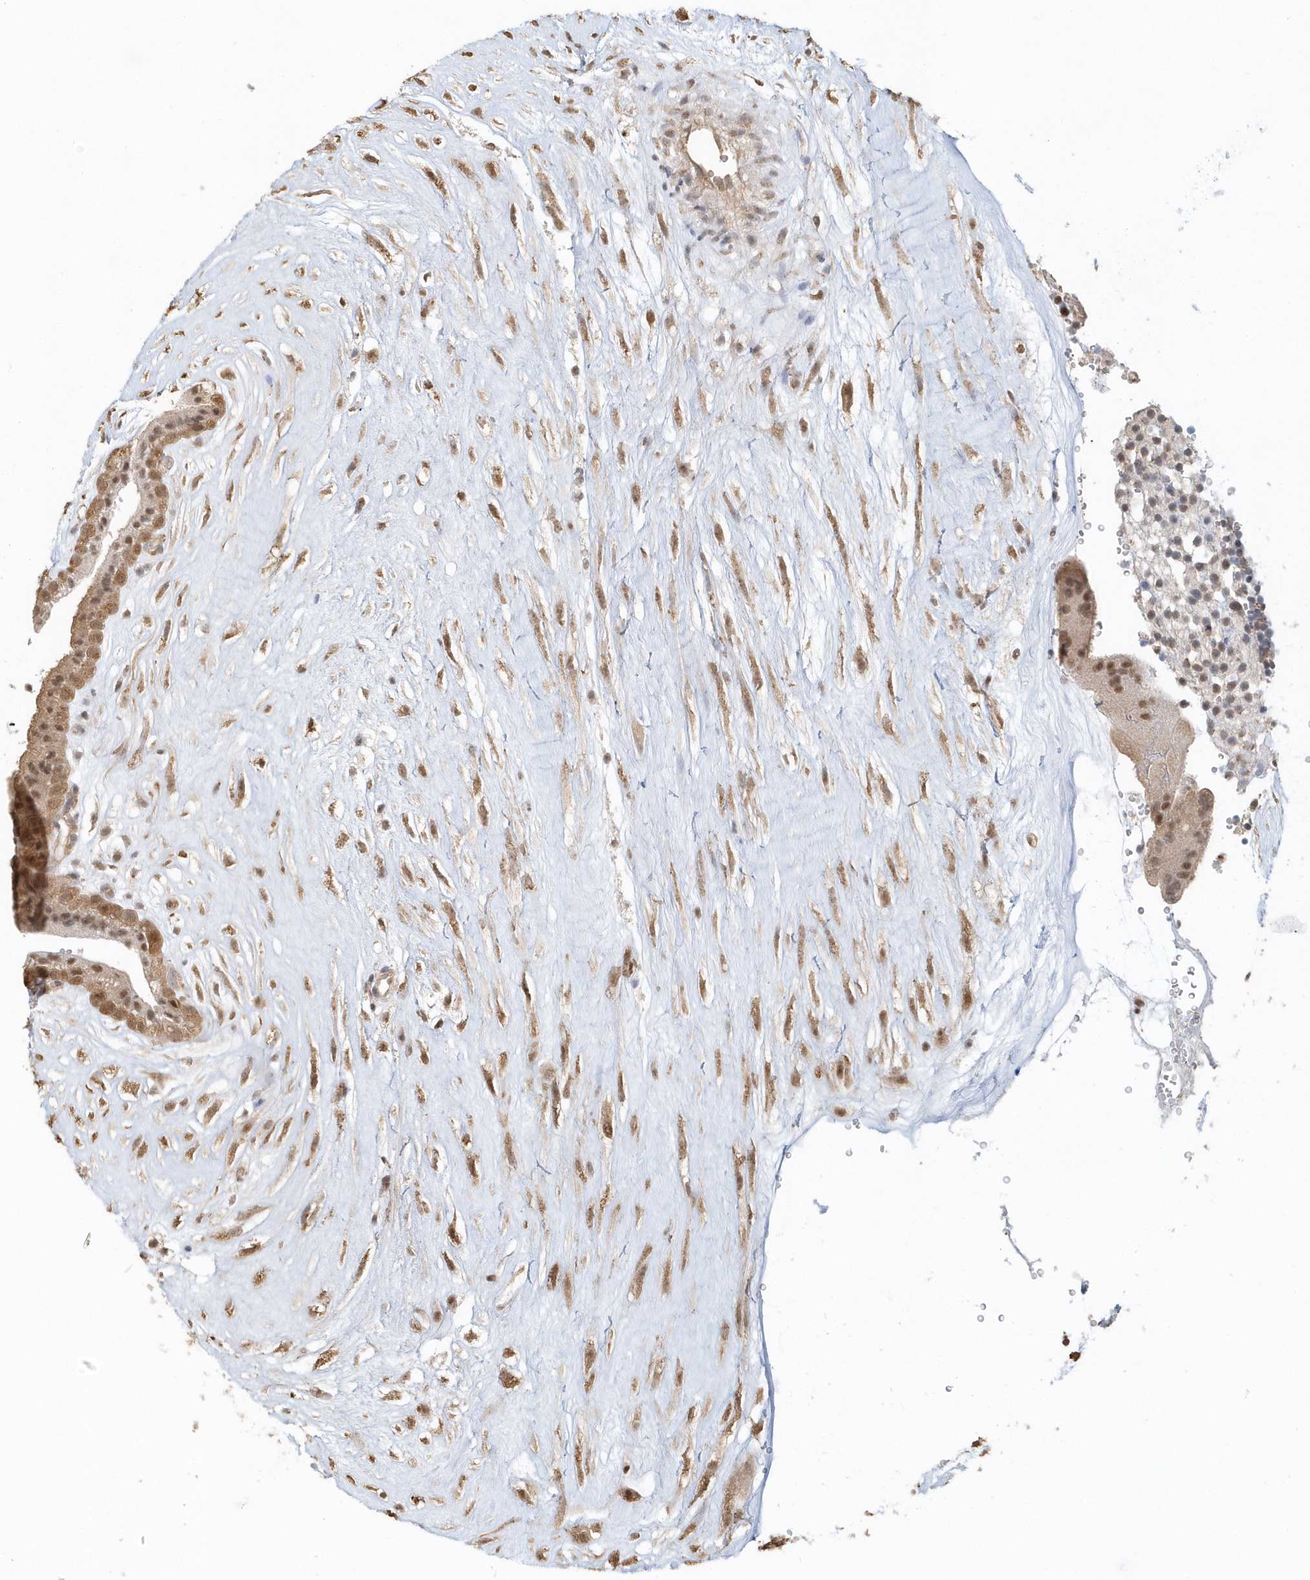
{"staining": {"intensity": "strong", "quantity": ">75%", "location": "nuclear"}, "tissue": "placenta", "cell_type": "Decidual cells", "image_type": "normal", "snomed": [{"axis": "morphology", "description": "Normal tissue, NOS"}, {"axis": "topography", "description": "Placenta"}], "caption": "DAB (3,3'-diaminobenzidine) immunohistochemical staining of benign human placenta reveals strong nuclear protein positivity in approximately >75% of decidual cells.", "gene": "PSMD6", "patient": {"sex": "female", "age": 18}}